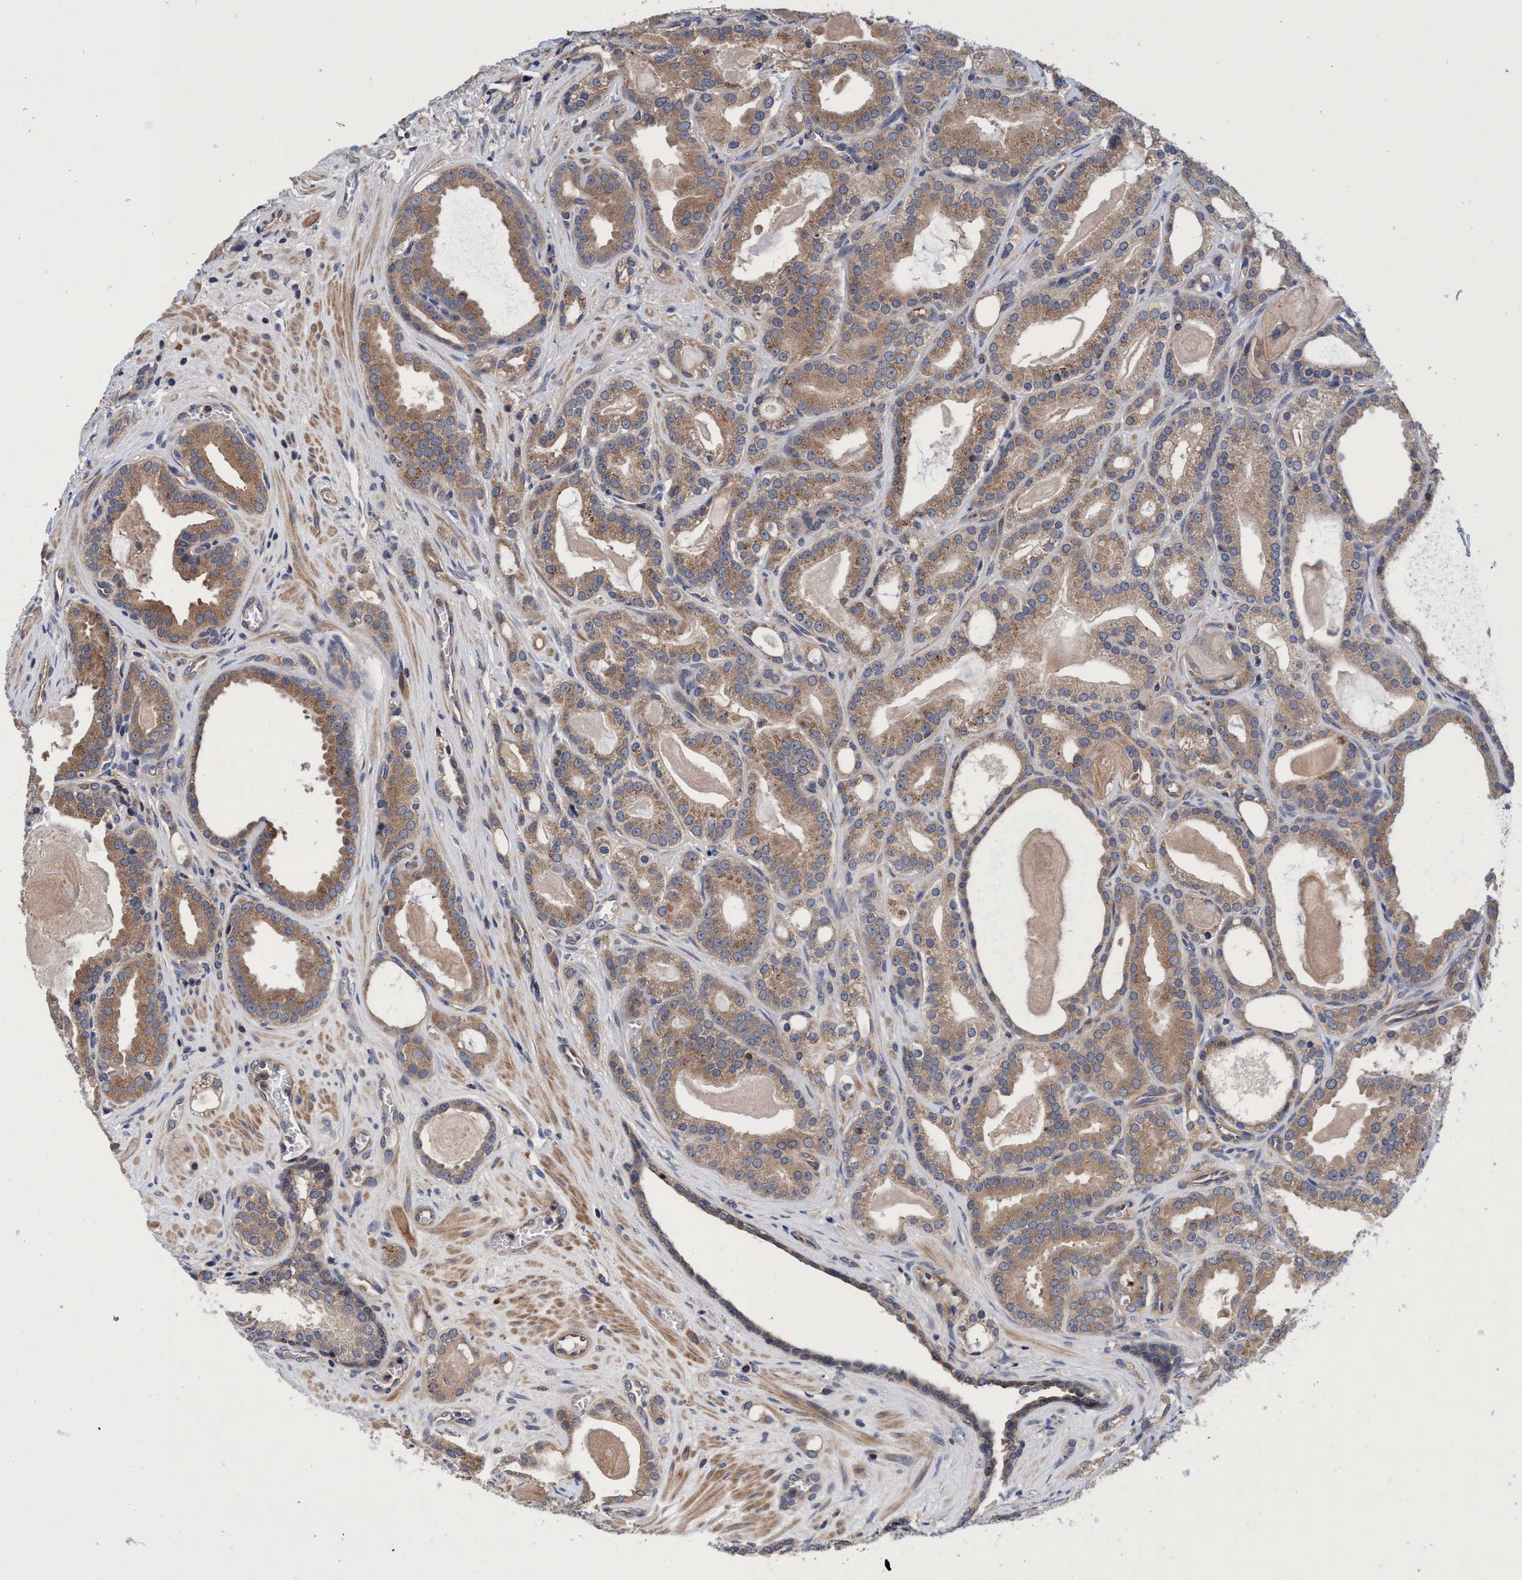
{"staining": {"intensity": "moderate", "quantity": ">75%", "location": "cytoplasmic/membranous"}, "tissue": "prostate cancer", "cell_type": "Tumor cells", "image_type": "cancer", "snomed": [{"axis": "morphology", "description": "Adenocarcinoma, High grade"}, {"axis": "topography", "description": "Prostate"}], "caption": "Prostate high-grade adenocarcinoma was stained to show a protein in brown. There is medium levels of moderate cytoplasmic/membranous positivity in approximately >75% of tumor cells.", "gene": "CALCOCO2", "patient": {"sex": "male", "age": 60}}